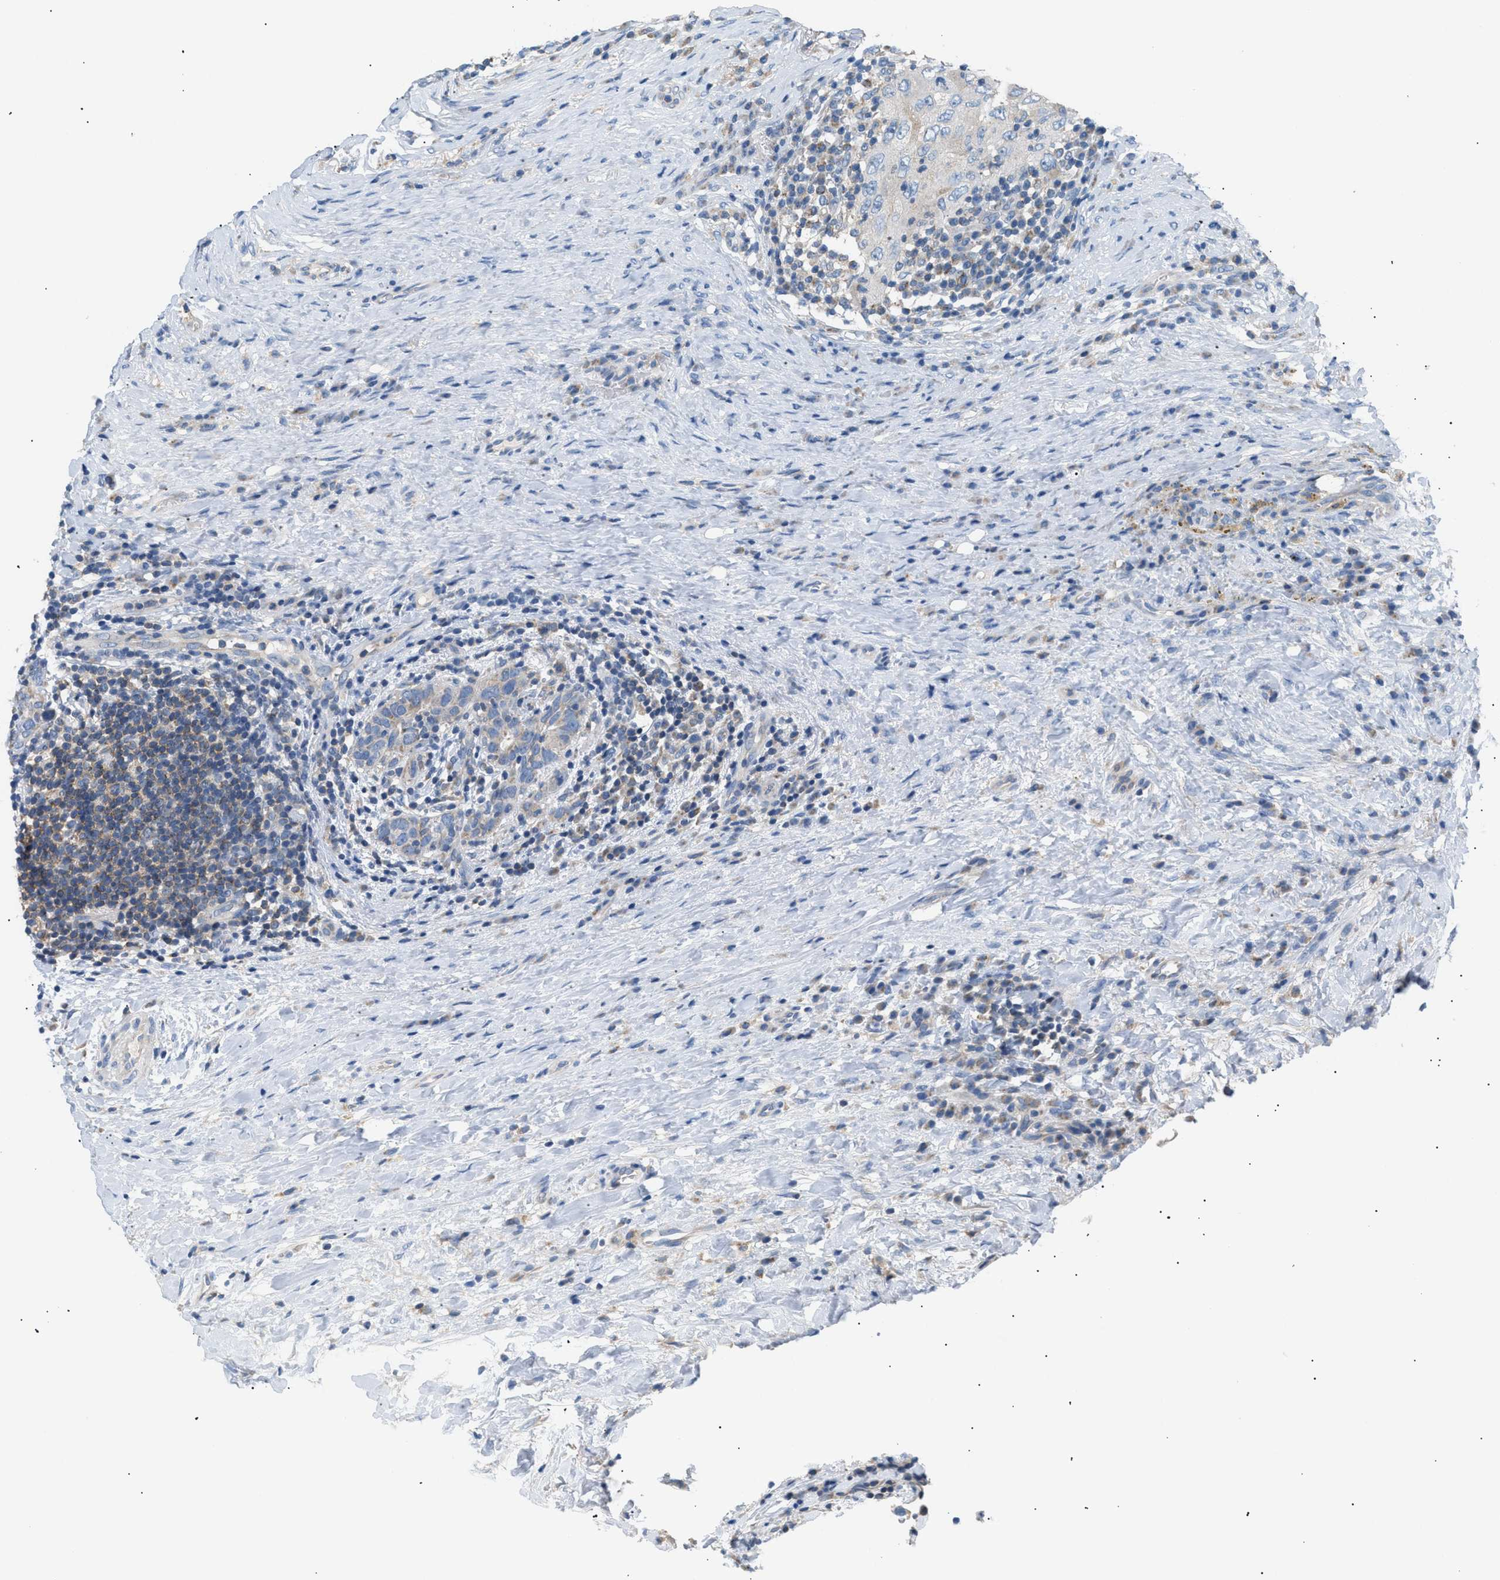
{"staining": {"intensity": "weak", "quantity": "<25%", "location": "cytoplasmic/membranous"}, "tissue": "breast cancer", "cell_type": "Tumor cells", "image_type": "cancer", "snomed": [{"axis": "morphology", "description": "Duct carcinoma"}, {"axis": "topography", "description": "Breast"}], "caption": "A micrograph of human breast cancer is negative for staining in tumor cells.", "gene": "ILDR1", "patient": {"sex": "female", "age": 37}}